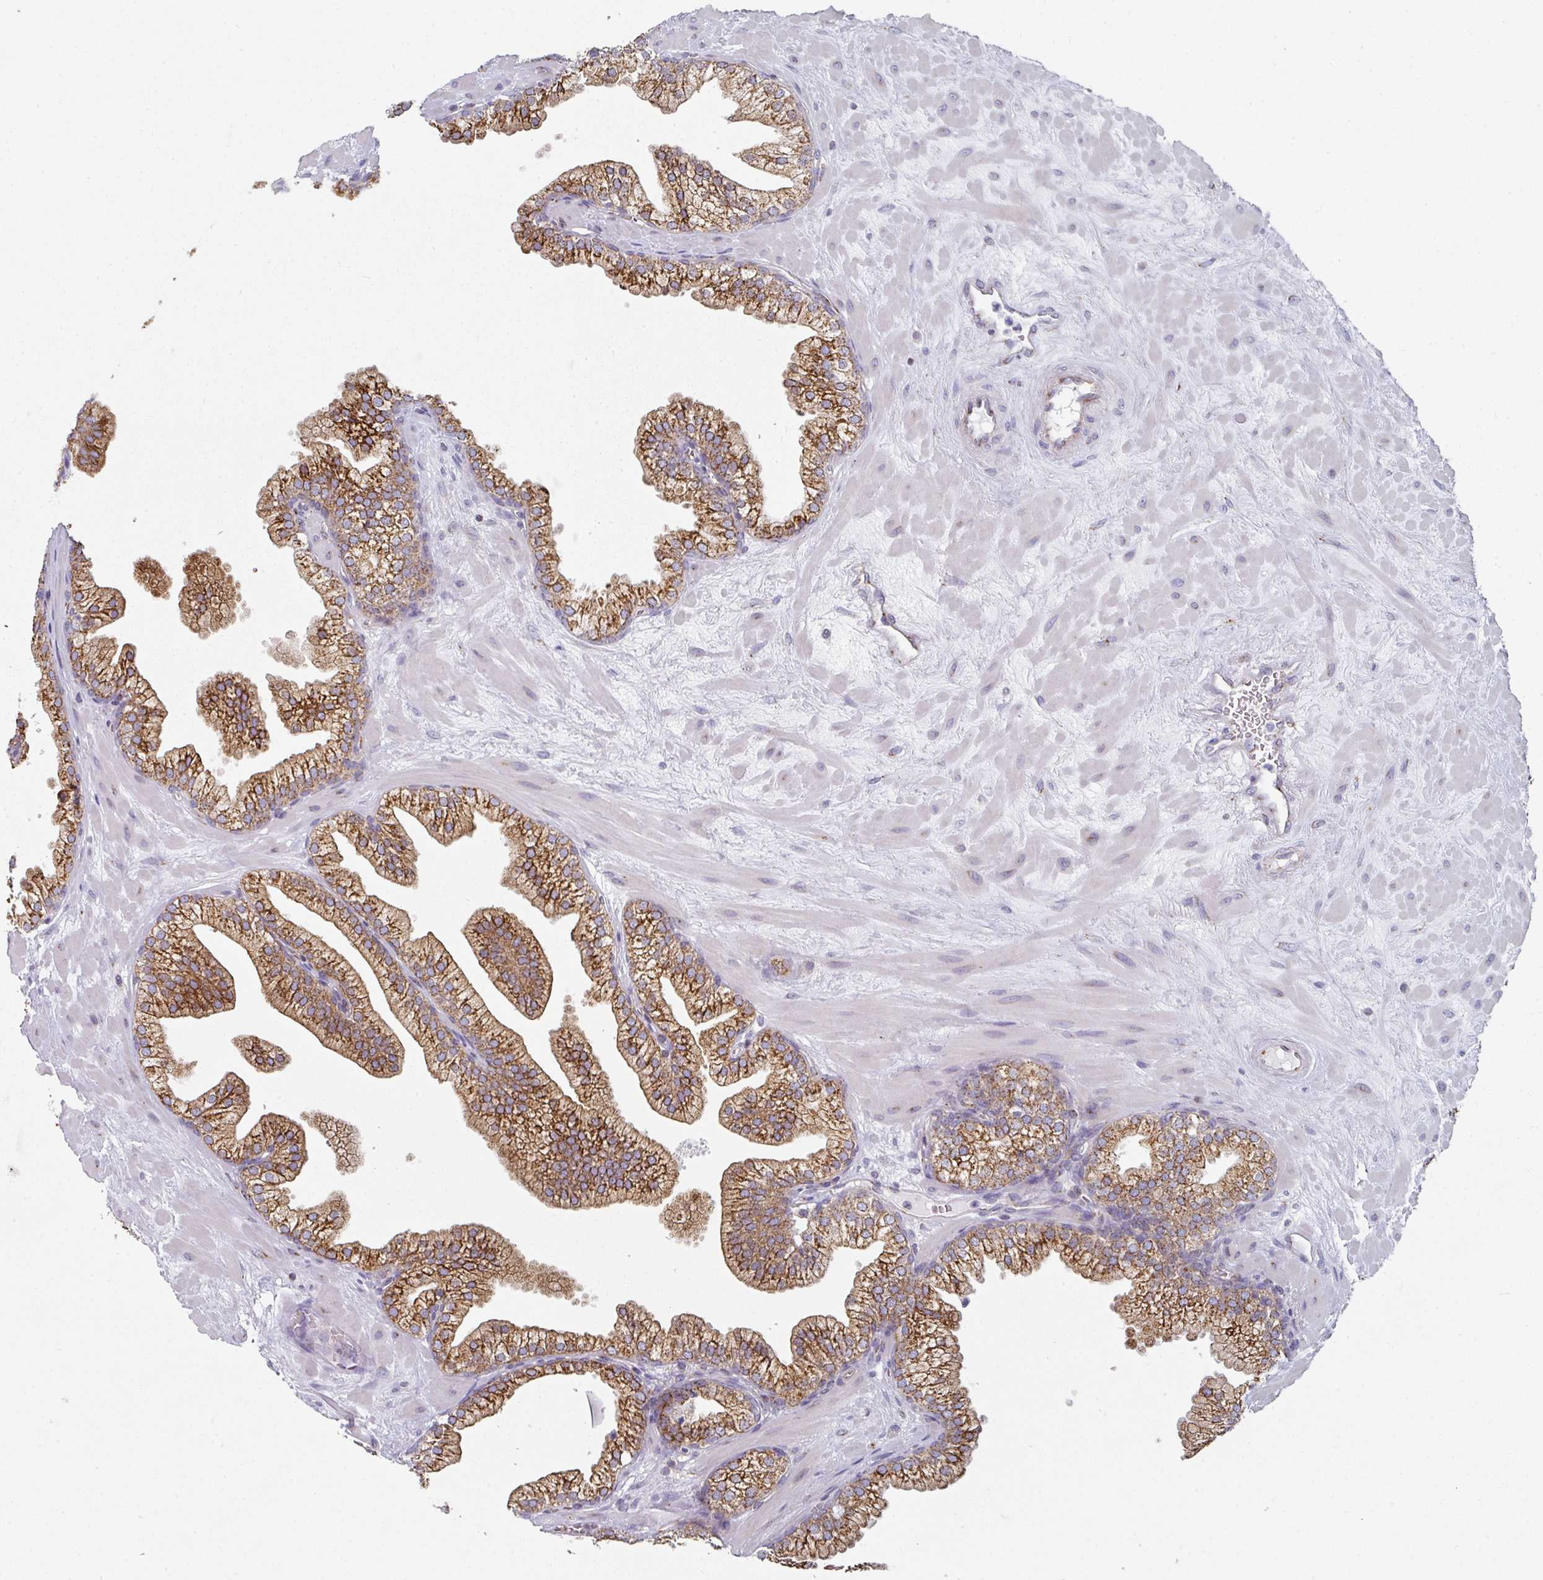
{"staining": {"intensity": "strong", "quantity": ">75%", "location": "cytoplasmic/membranous"}, "tissue": "prostate", "cell_type": "Glandular cells", "image_type": "normal", "snomed": [{"axis": "morphology", "description": "Normal tissue, NOS"}, {"axis": "topography", "description": "Prostate"}, {"axis": "topography", "description": "Peripheral nerve tissue"}], "caption": "DAB immunohistochemical staining of benign prostate exhibits strong cytoplasmic/membranous protein positivity in about >75% of glandular cells. Using DAB (brown) and hematoxylin (blue) stains, captured at high magnification using brightfield microscopy.", "gene": "CCDC85B", "patient": {"sex": "male", "age": 61}}